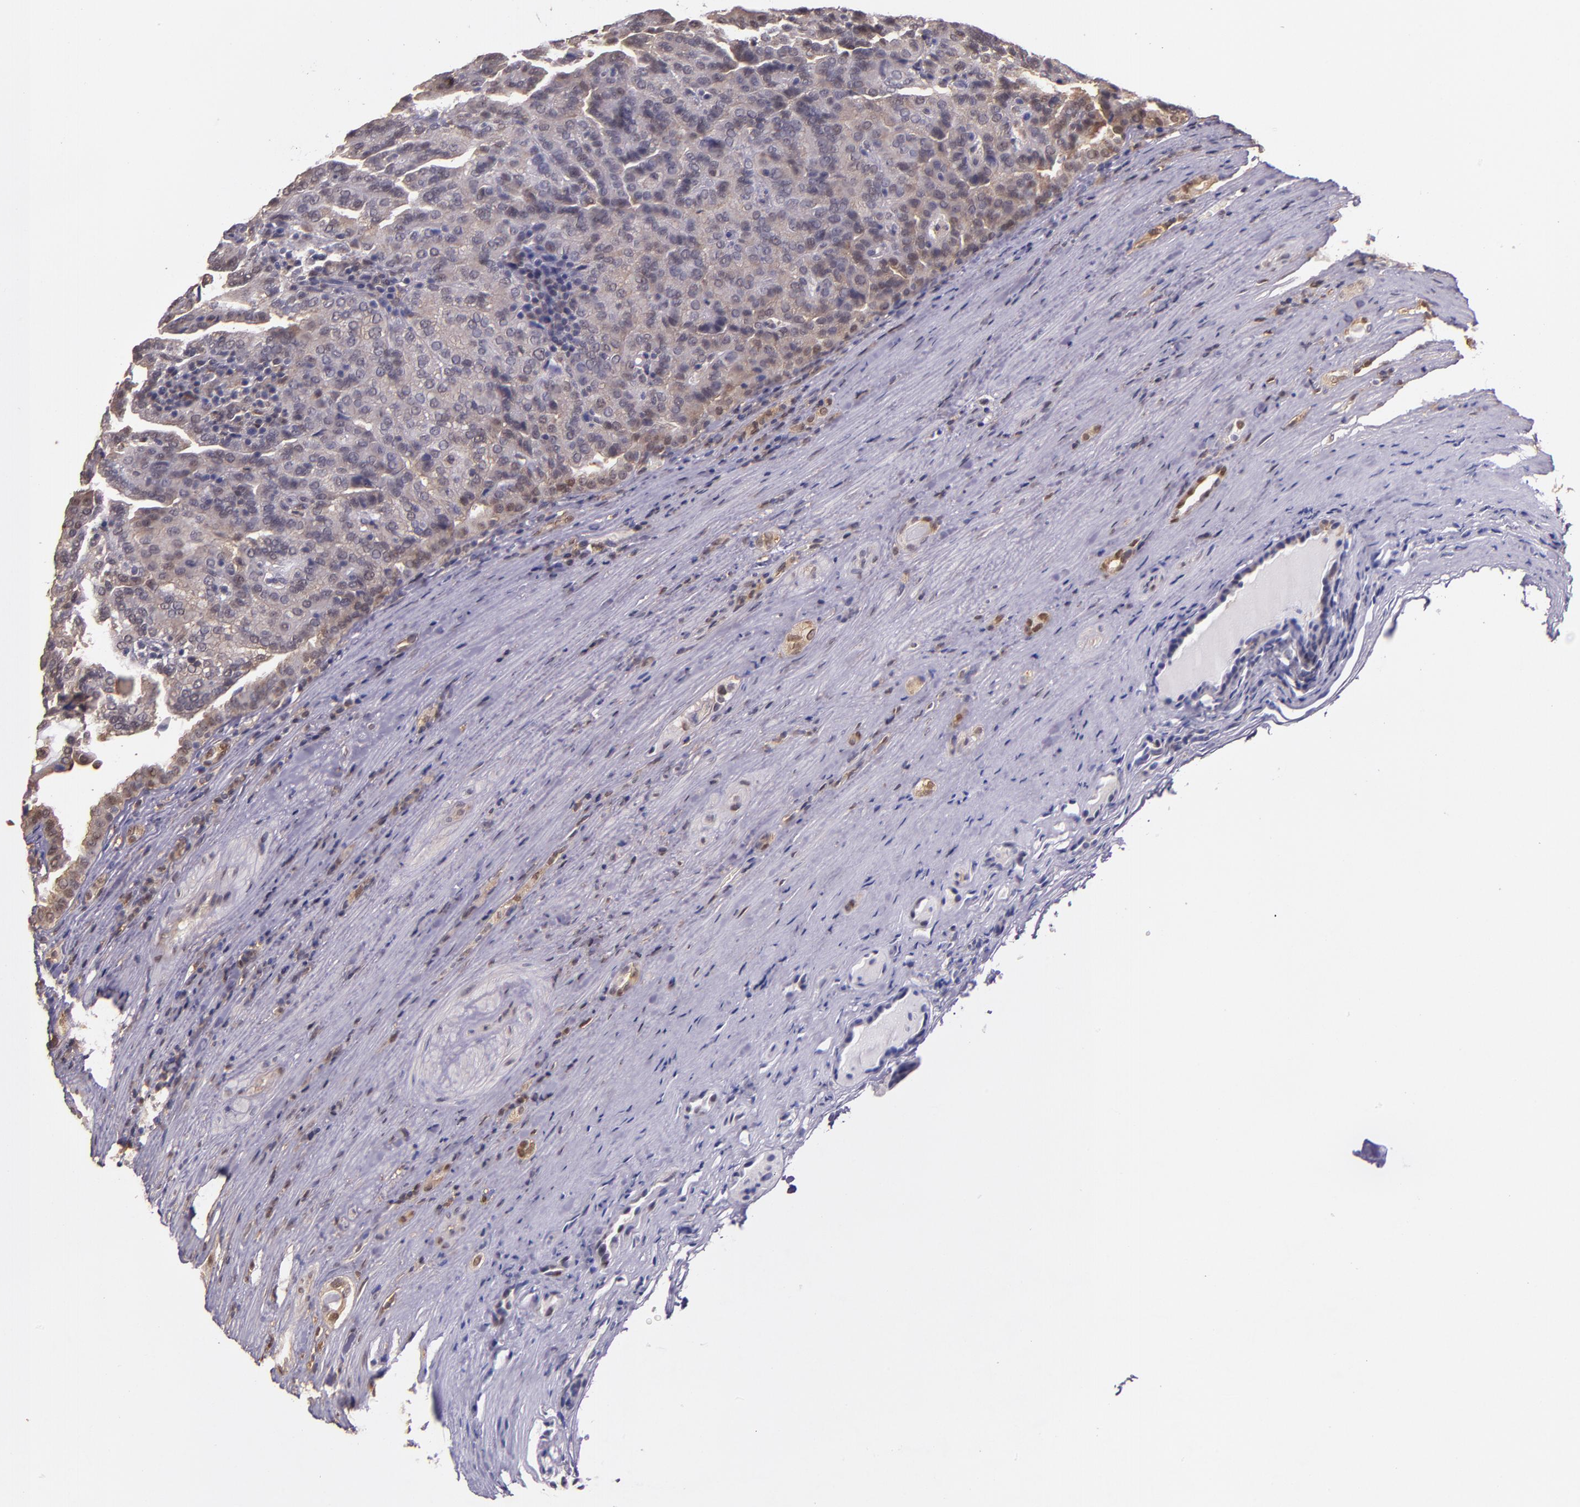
{"staining": {"intensity": "weak", "quantity": "25%-75%", "location": "cytoplasmic/membranous,nuclear"}, "tissue": "renal cancer", "cell_type": "Tumor cells", "image_type": "cancer", "snomed": [{"axis": "morphology", "description": "Adenocarcinoma, NOS"}, {"axis": "topography", "description": "Kidney"}], "caption": "Adenocarcinoma (renal) stained with a brown dye demonstrates weak cytoplasmic/membranous and nuclear positive staining in approximately 25%-75% of tumor cells.", "gene": "STAT6", "patient": {"sex": "male", "age": 61}}